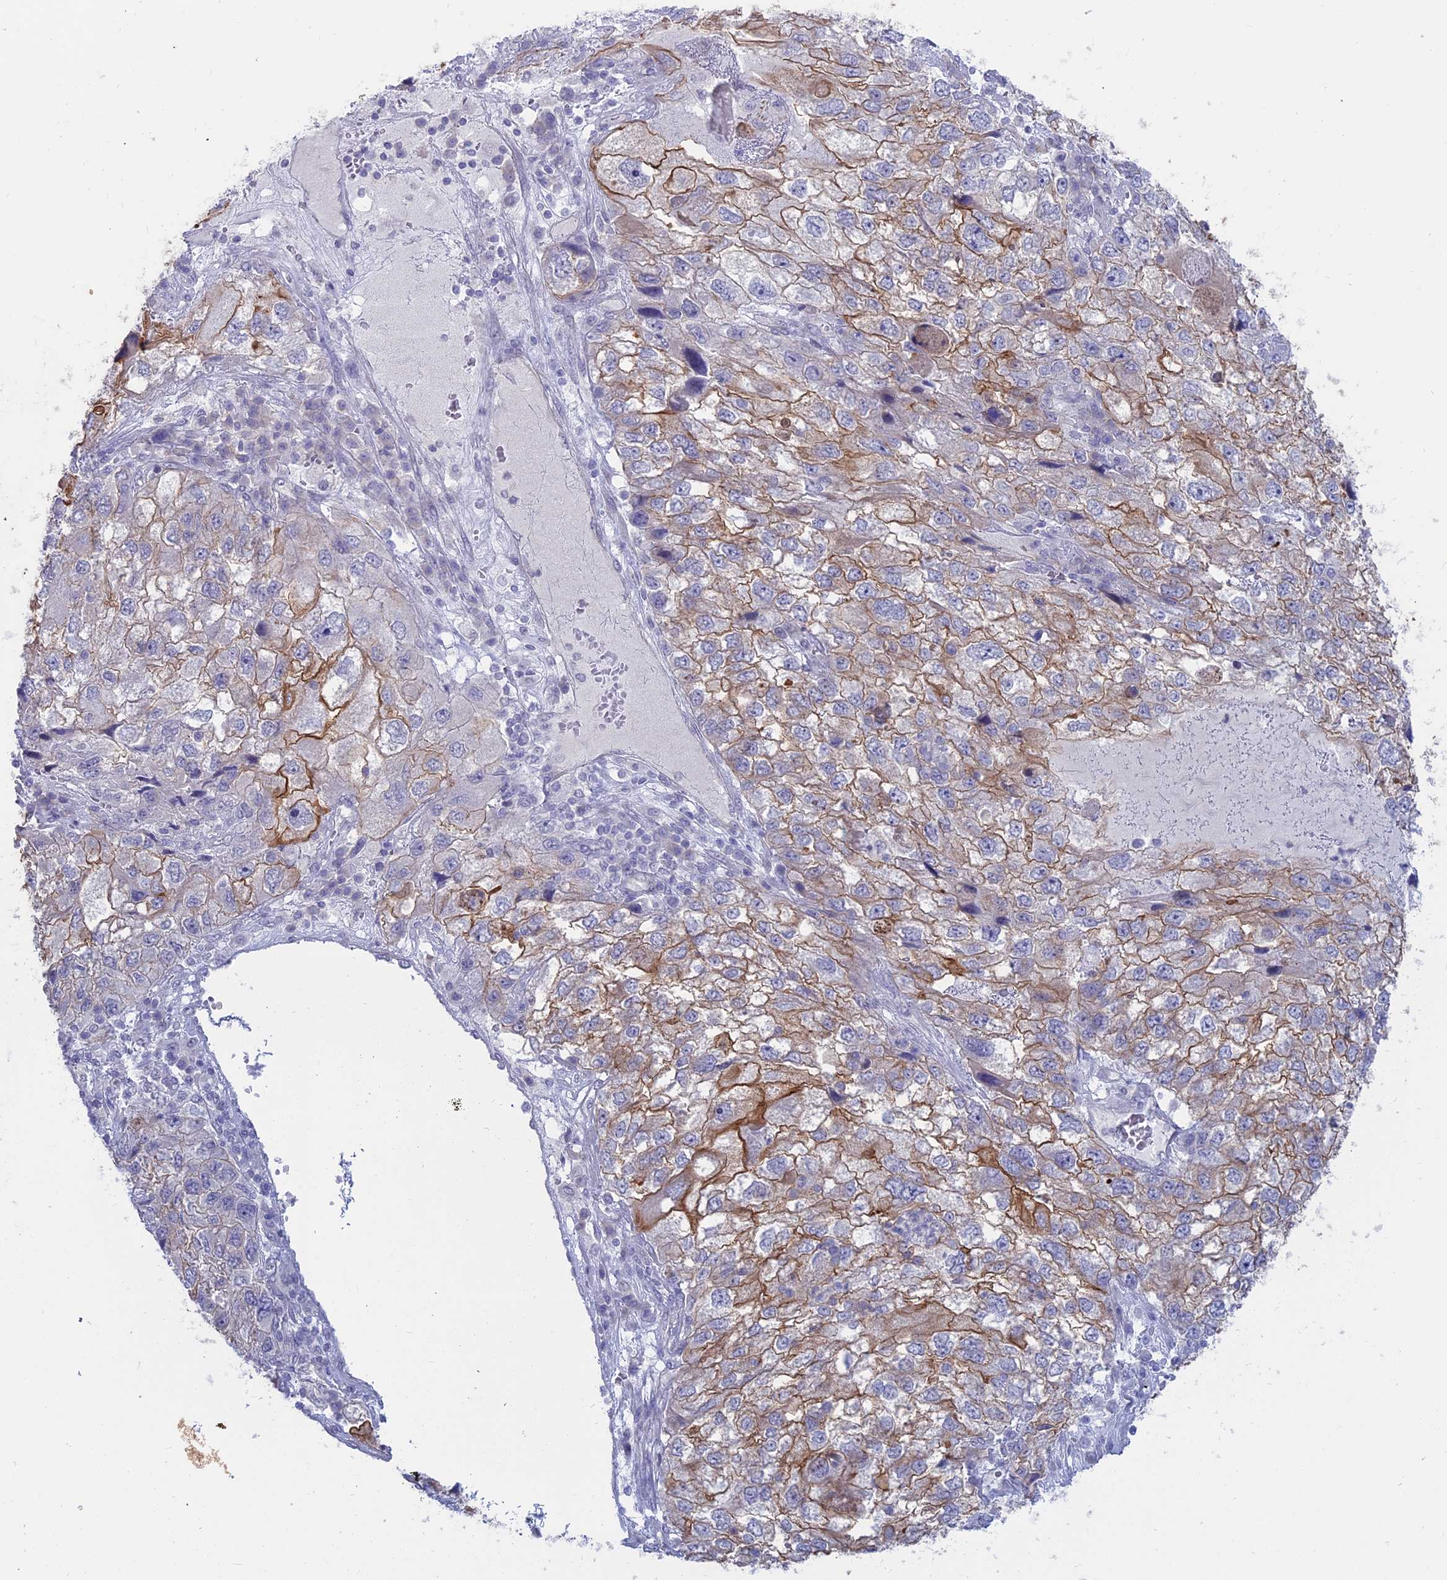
{"staining": {"intensity": "moderate", "quantity": "25%-75%", "location": "cytoplasmic/membranous"}, "tissue": "endometrial cancer", "cell_type": "Tumor cells", "image_type": "cancer", "snomed": [{"axis": "morphology", "description": "Adenocarcinoma, NOS"}, {"axis": "topography", "description": "Endometrium"}], "caption": "Human endometrial cancer stained with a brown dye exhibits moderate cytoplasmic/membranous positive positivity in approximately 25%-75% of tumor cells.", "gene": "MYO5B", "patient": {"sex": "female", "age": 49}}